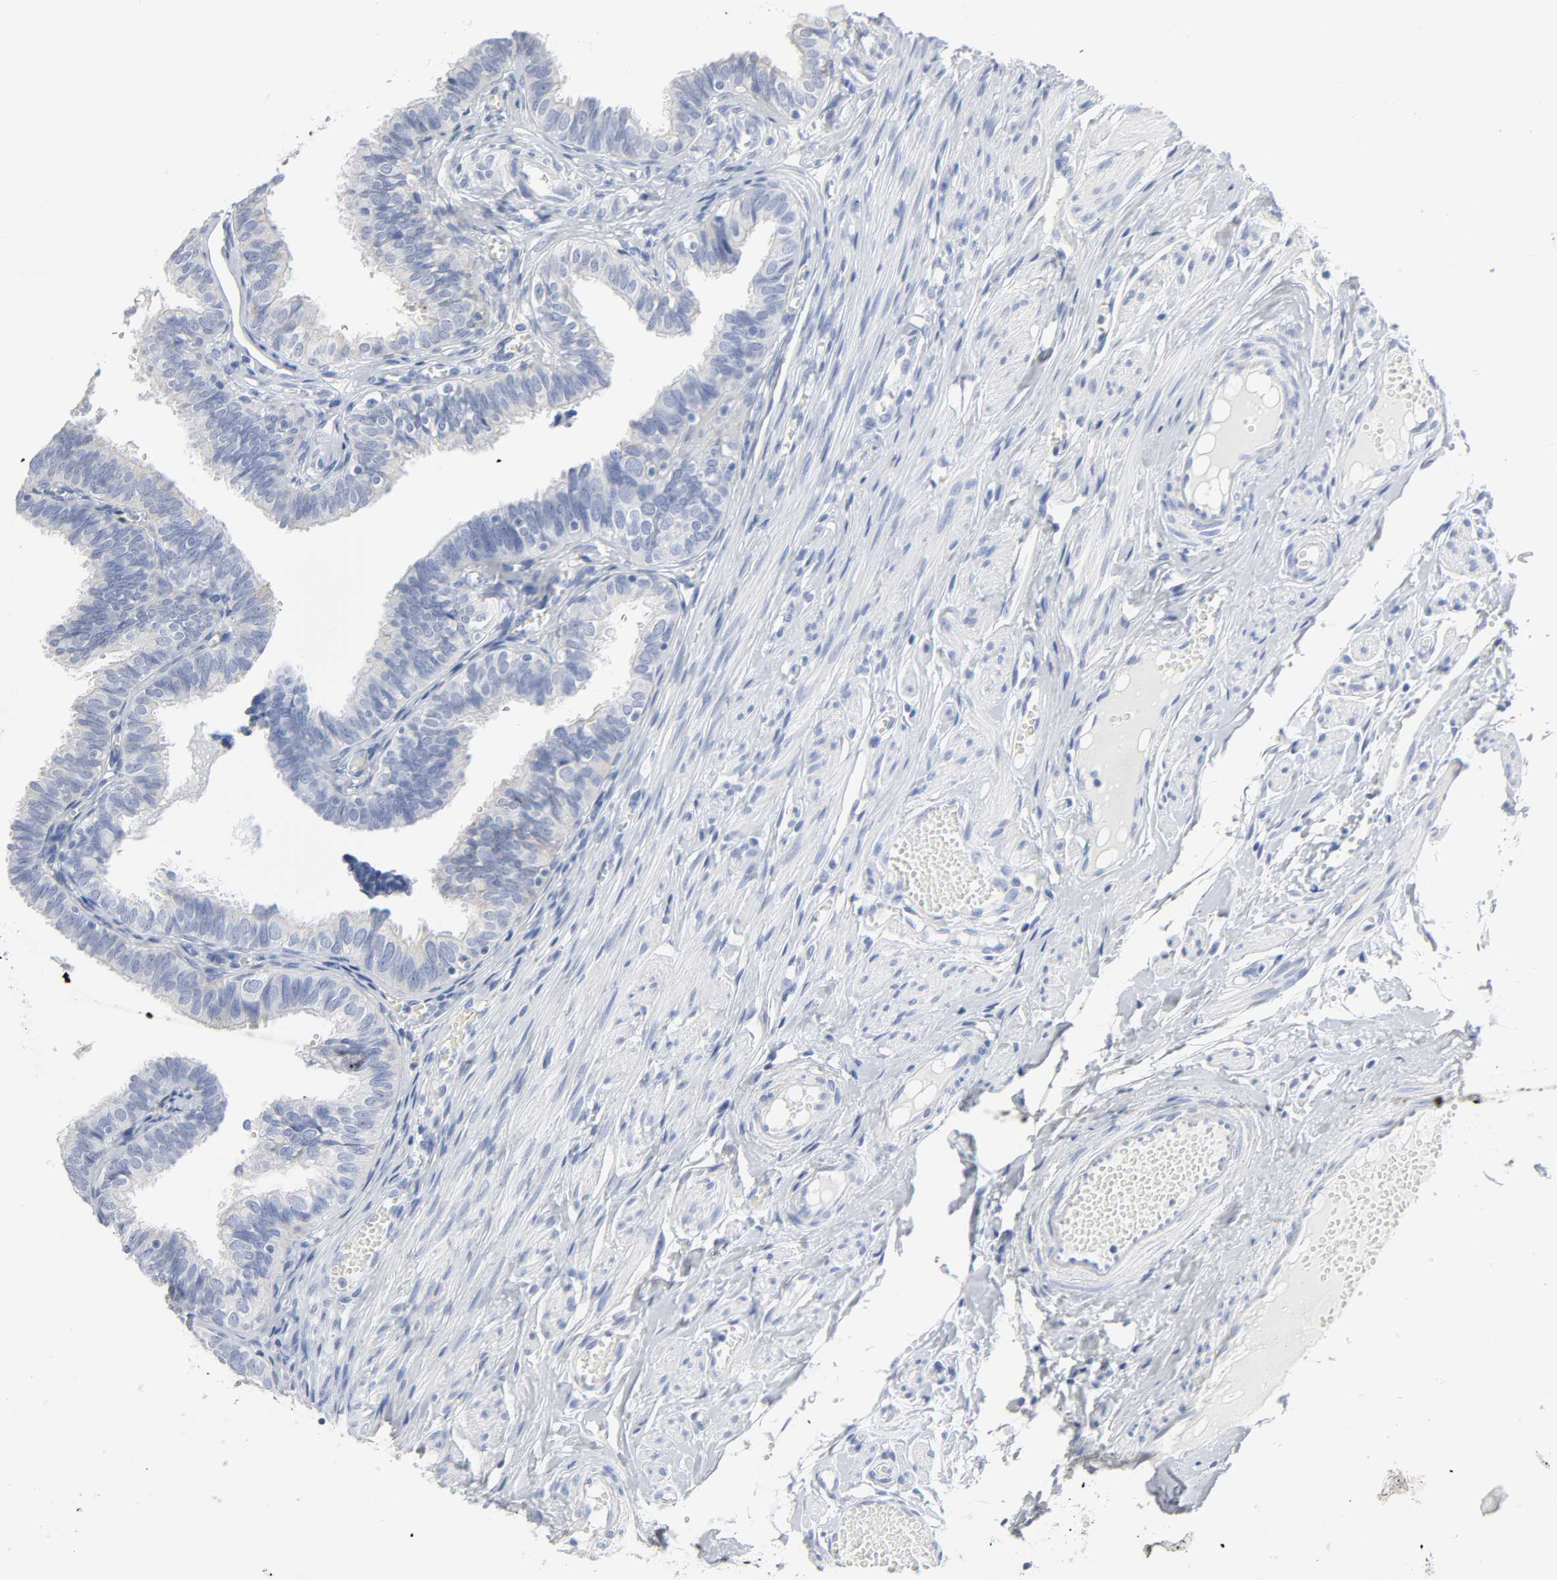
{"staining": {"intensity": "negative", "quantity": "none", "location": "none"}, "tissue": "fallopian tube", "cell_type": "Glandular cells", "image_type": "normal", "snomed": [{"axis": "morphology", "description": "Normal tissue, NOS"}, {"axis": "topography", "description": "Fallopian tube"}], "caption": "Fallopian tube stained for a protein using immunohistochemistry demonstrates no expression glandular cells.", "gene": "ACP3", "patient": {"sex": "female", "age": 46}}